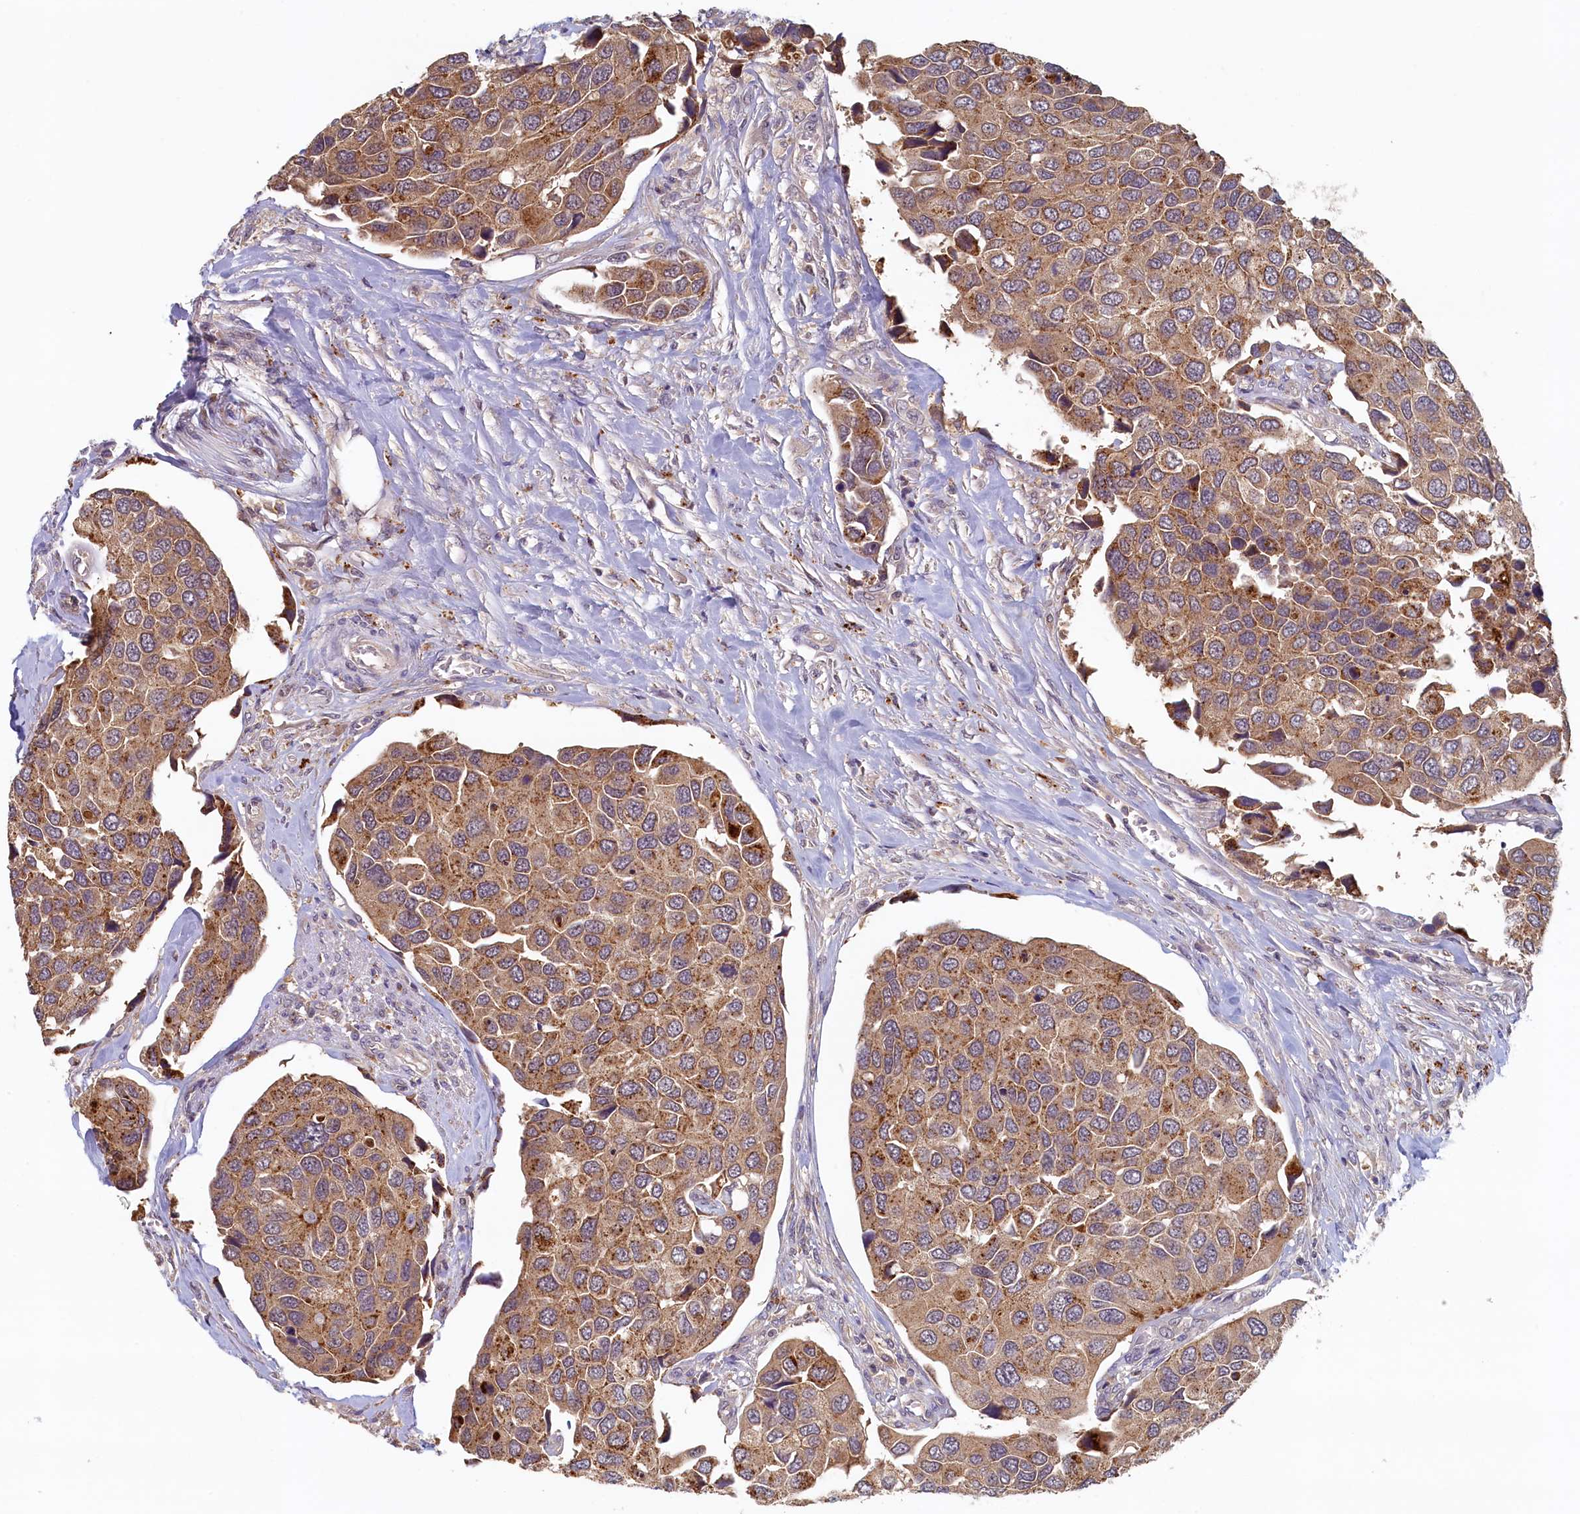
{"staining": {"intensity": "moderate", "quantity": ">75%", "location": "cytoplasmic/membranous"}, "tissue": "urothelial cancer", "cell_type": "Tumor cells", "image_type": "cancer", "snomed": [{"axis": "morphology", "description": "Urothelial carcinoma, High grade"}, {"axis": "topography", "description": "Urinary bladder"}], "caption": "Protein staining of urothelial carcinoma (high-grade) tissue reveals moderate cytoplasmic/membranous staining in approximately >75% of tumor cells.", "gene": "NUBP2", "patient": {"sex": "male", "age": 74}}